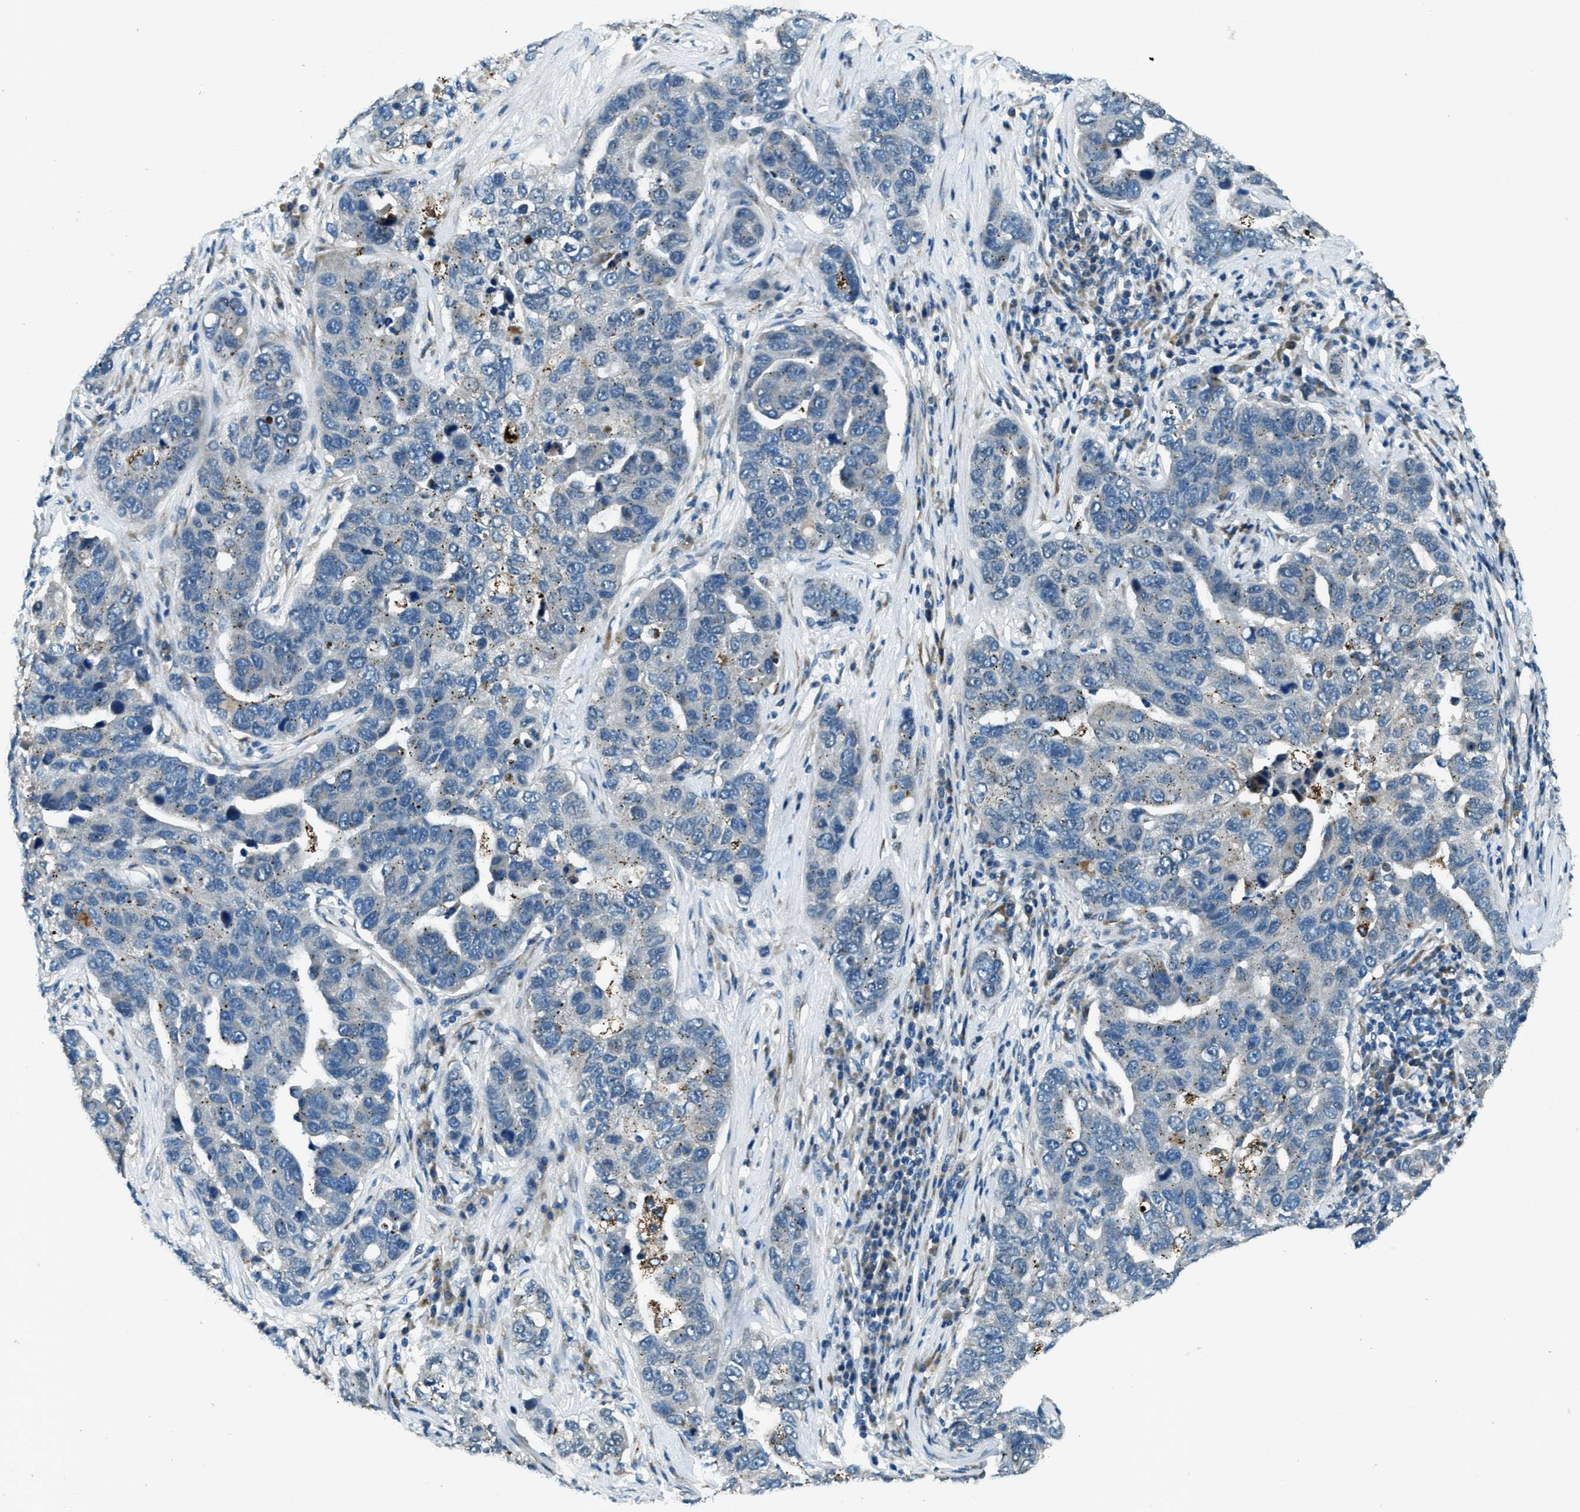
{"staining": {"intensity": "negative", "quantity": "none", "location": "none"}, "tissue": "pancreatic cancer", "cell_type": "Tumor cells", "image_type": "cancer", "snomed": [{"axis": "morphology", "description": "Adenocarcinoma, NOS"}, {"axis": "topography", "description": "Pancreas"}], "caption": "Immunohistochemistry (IHC) photomicrograph of pancreatic adenocarcinoma stained for a protein (brown), which displays no positivity in tumor cells.", "gene": "GINM1", "patient": {"sex": "female", "age": 61}}